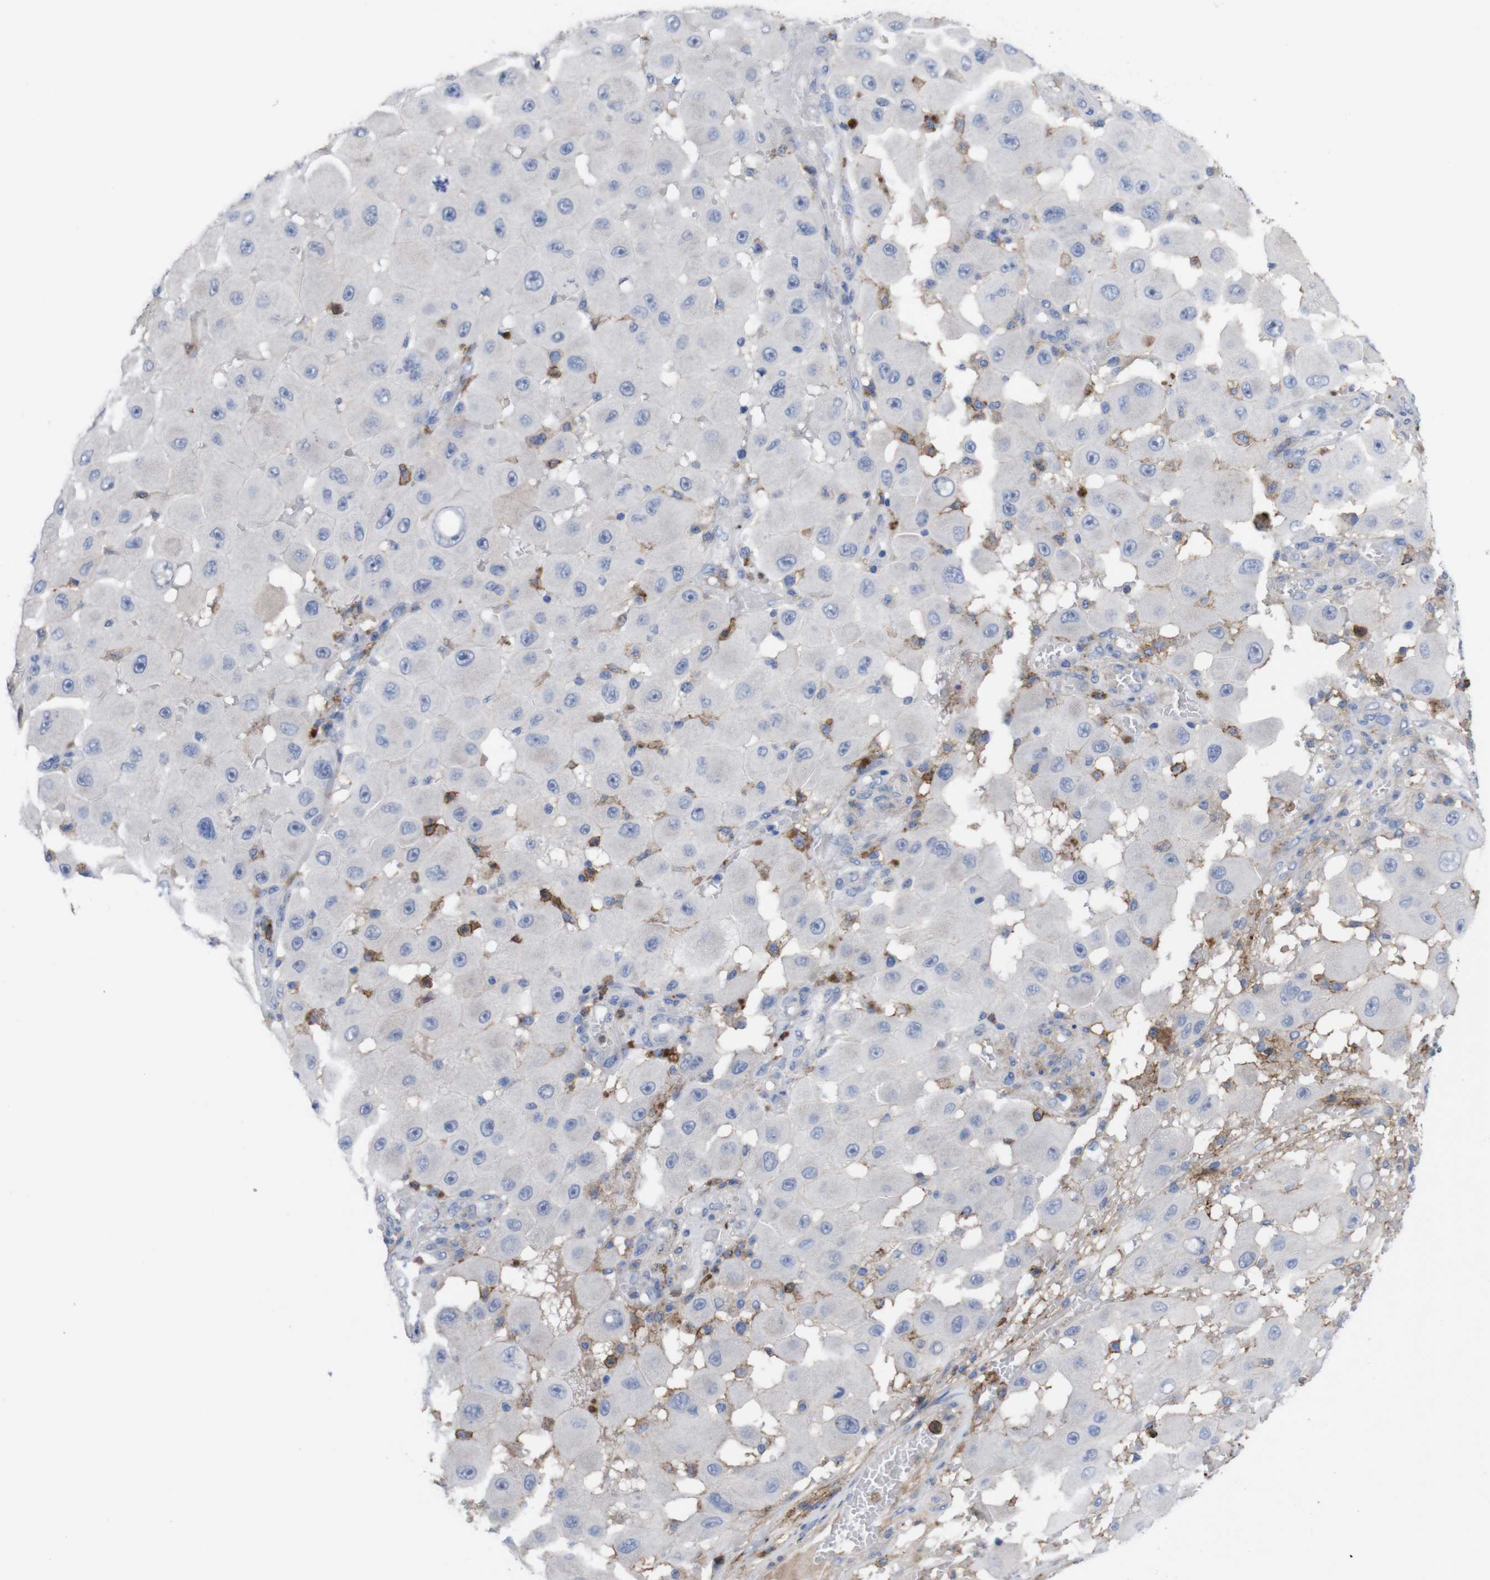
{"staining": {"intensity": "negative", "quantity": "none", "location": "none"}, "tissue": "melanoma", "cell_type": "Tumor cells", "image_type": "cancer", "snomed": [{"axis": "morphology", "description": "Malignant melanoma, NOS"}, {"axis": "topography", "description": "Skin"}], "caption": "IHC photomicrograph of neoplastic tissue: melanoma stained with DAB reveals no significant protein positivity in tumor cells.", "gene": "C5AR1", "patient": {"sex": "female", "age": 81}}